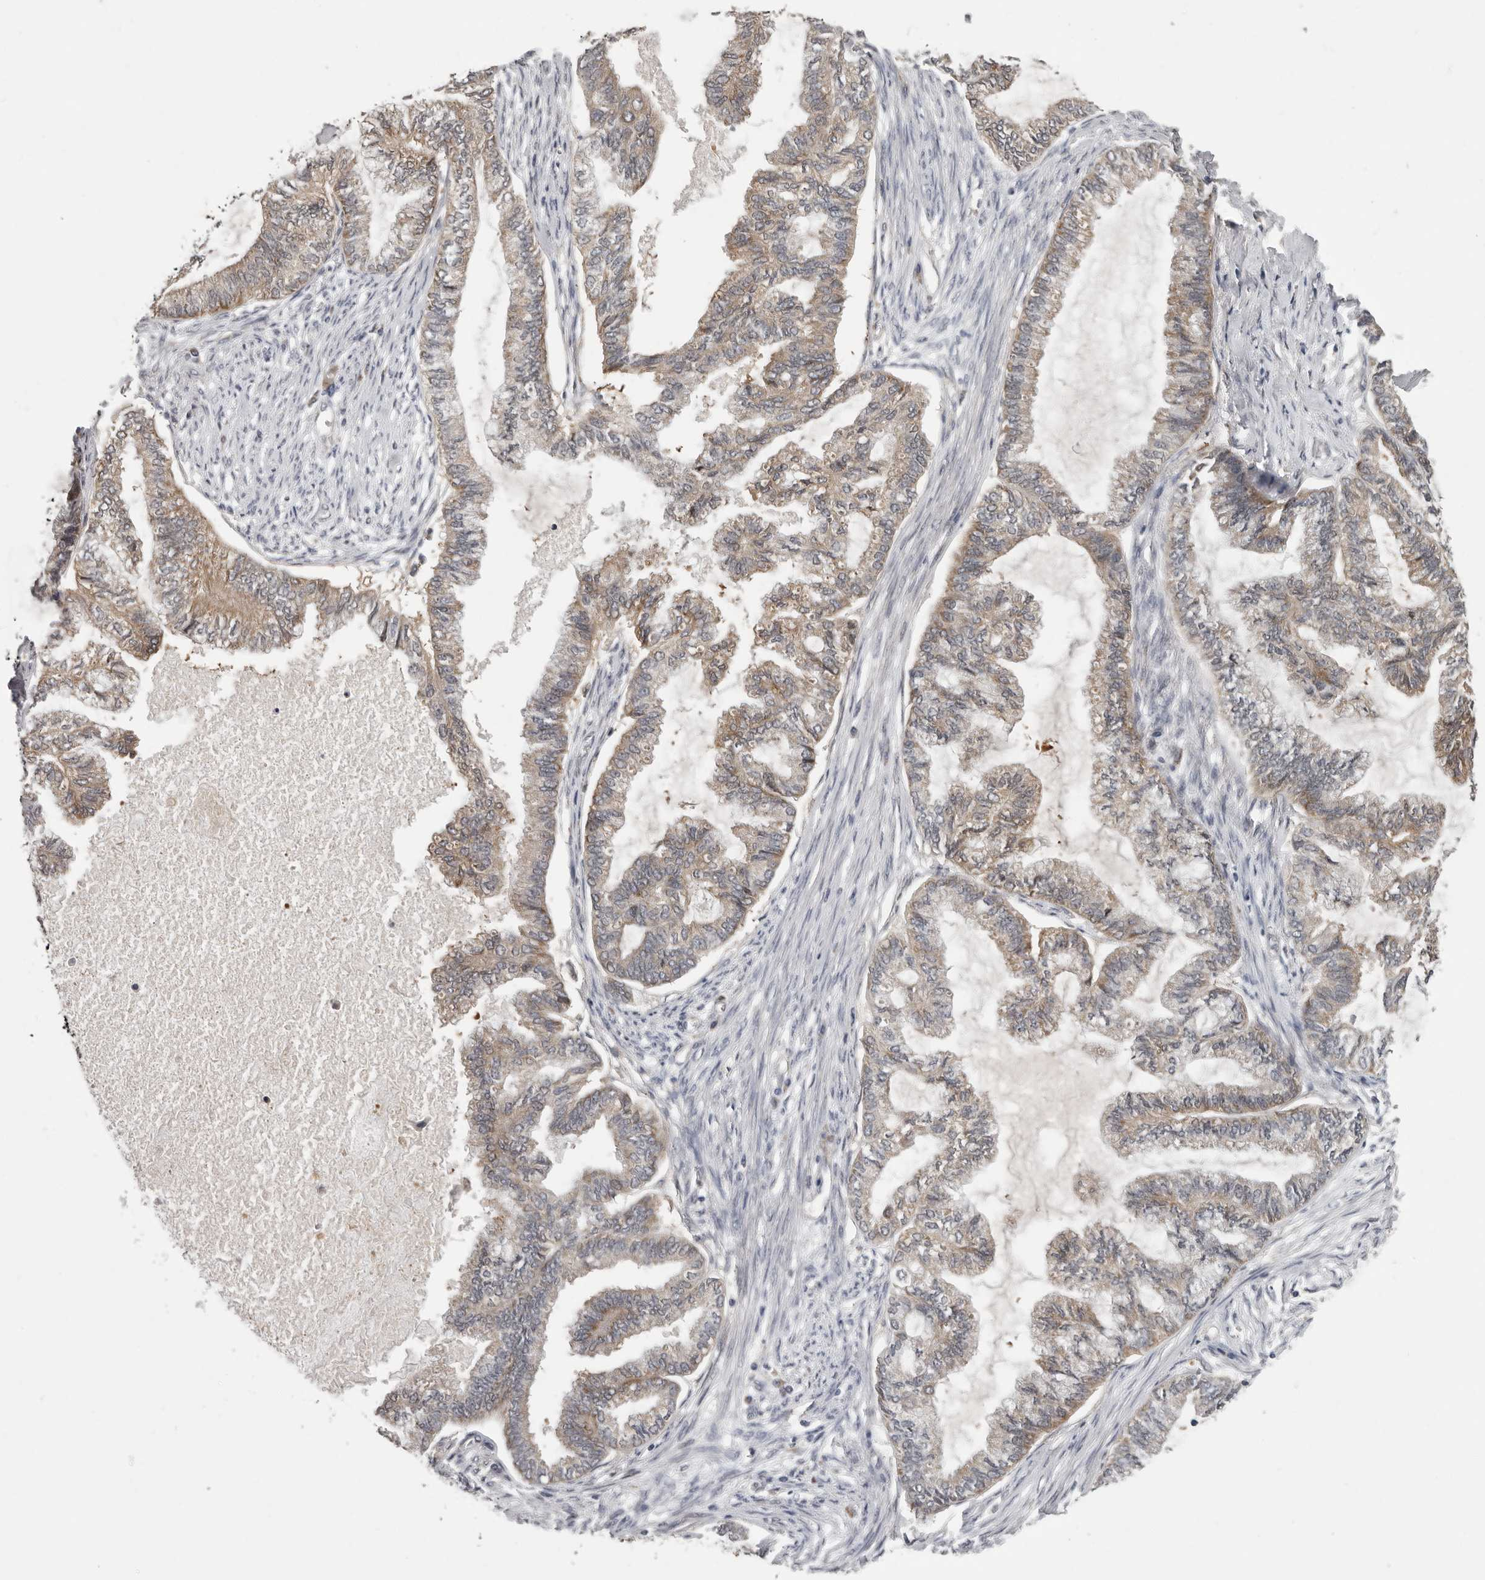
{"staining": {"intensity": "weak", "quantity": "25%-75%", "location": "cytoplasmic/membranous"}, "tissue": "endometrial cancer", "cell_type": "Tumor cells", "image_type": "cancer", "snomed": [{"axis": "morphology", "description": "Adenocarcinoma, NOS"}, {"axis": "topography", "description": "Endometrium"}], "caption": "Immunohistochemistry (IHC) (DAB (3,3'-diaminobenzidine)) staining of human endometrial adenocarcinoma demonstrates weak cytoplasmic/membranous protein staining in approximately 25%-75% of tumor cells. The staining was performed using DAB (3,3'-diaminobenzidine) to visualize the protein expression in brown, while the nuclei were stained in blue with hematoxylin (Magnification: 20x).", "gene": "RALGPS2", "patient": {"sex": "female", "age": 86}}